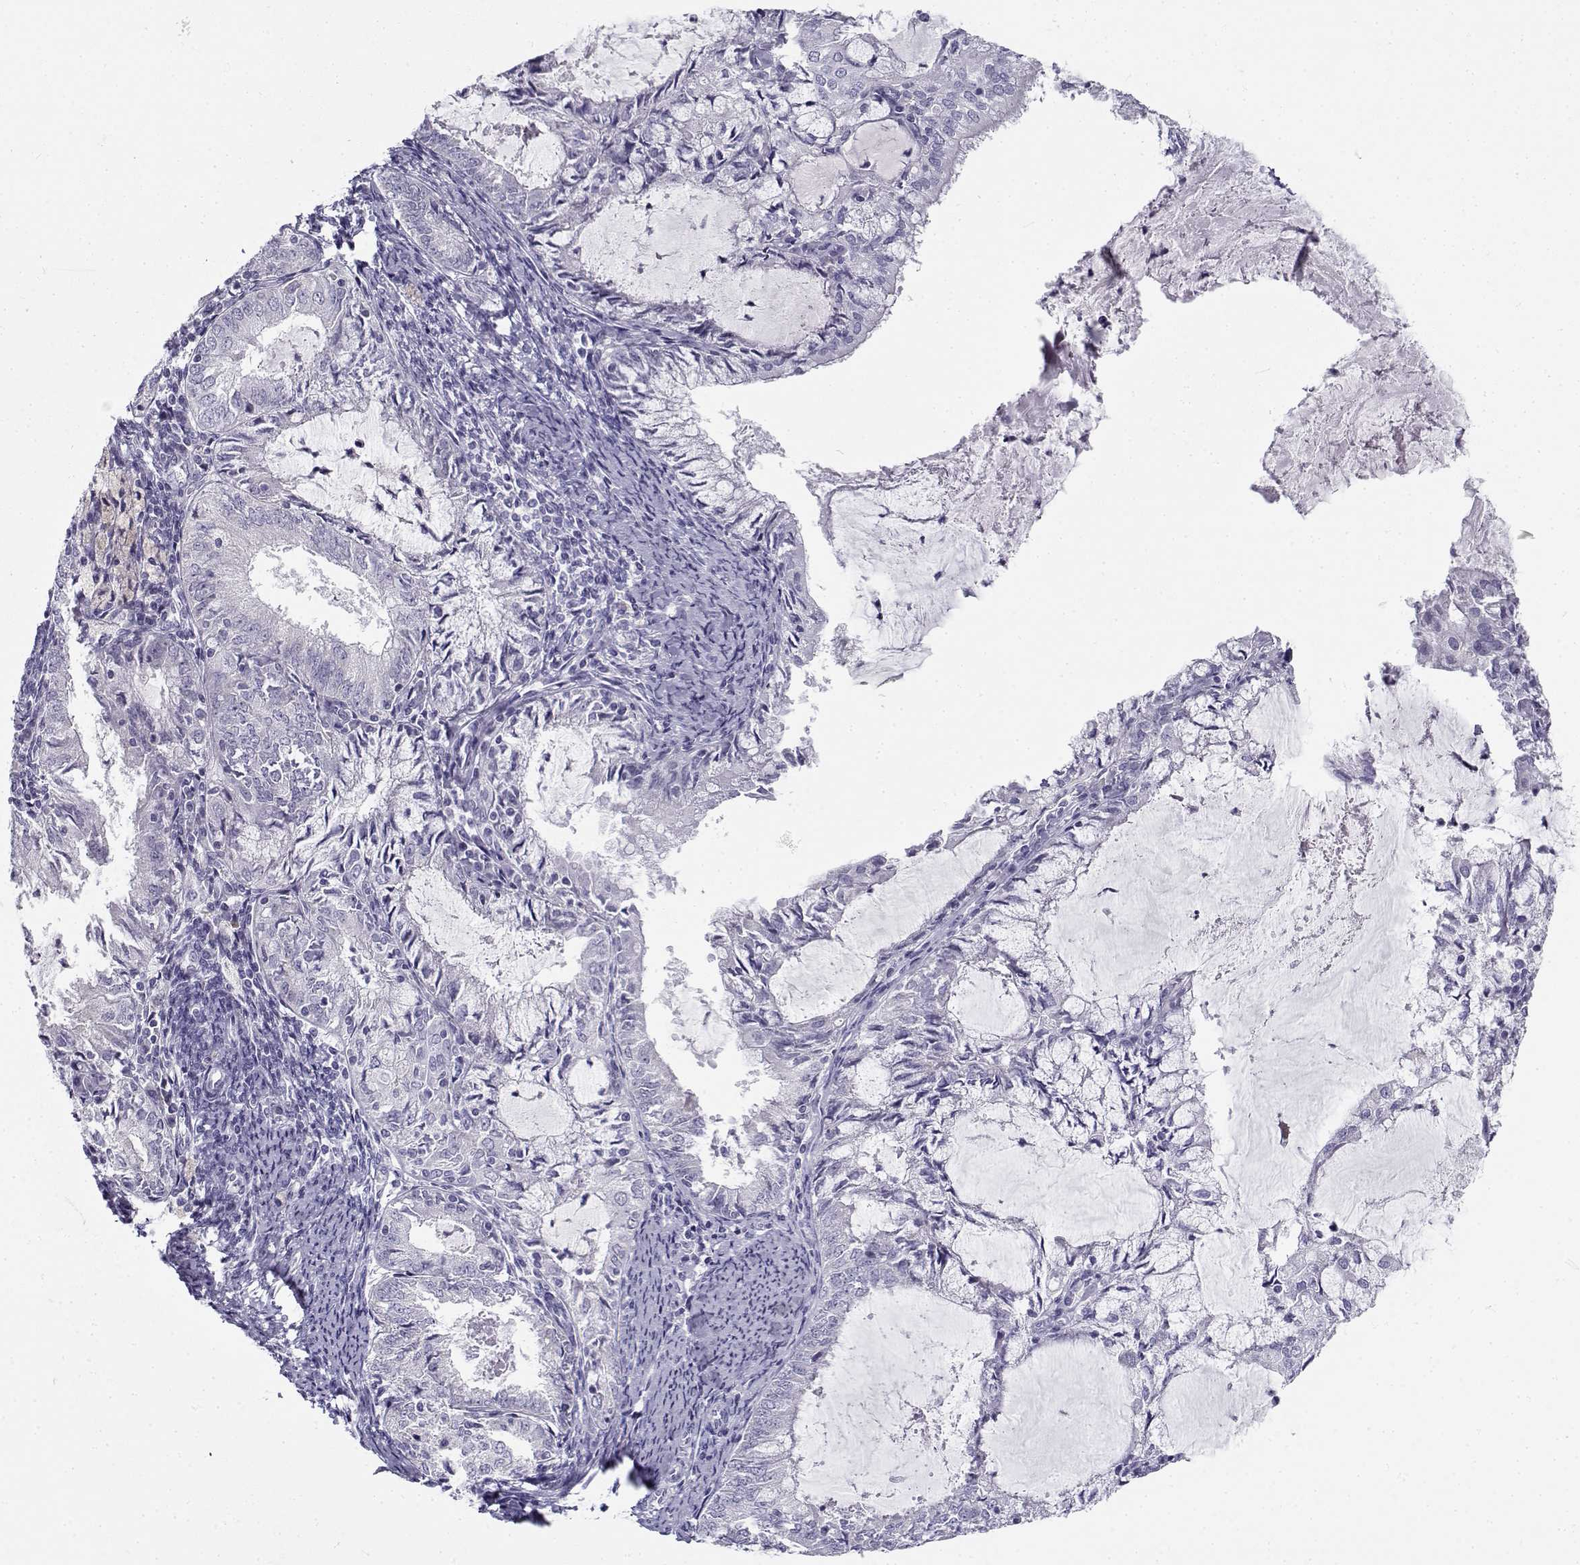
{"staining": {"intensity": "negative", "quantity": "none", "location": "none"}, "tissue": "endometrial cancer", "cell_type": "Tumor cells", "image_type": "cancer", "snomed": [{"axis": "morphology", "description": "Adenocarcinoma, NOS"}, {"axis": "topography", "description": "Endometrium"}], "caption": "Adenocarcinoma (endometrial) was stained to show a protein in brown. There is no significant positivity in tumor cells.", "gene": "FAM166A", "patient": {"sex": "female", "age": 57}}